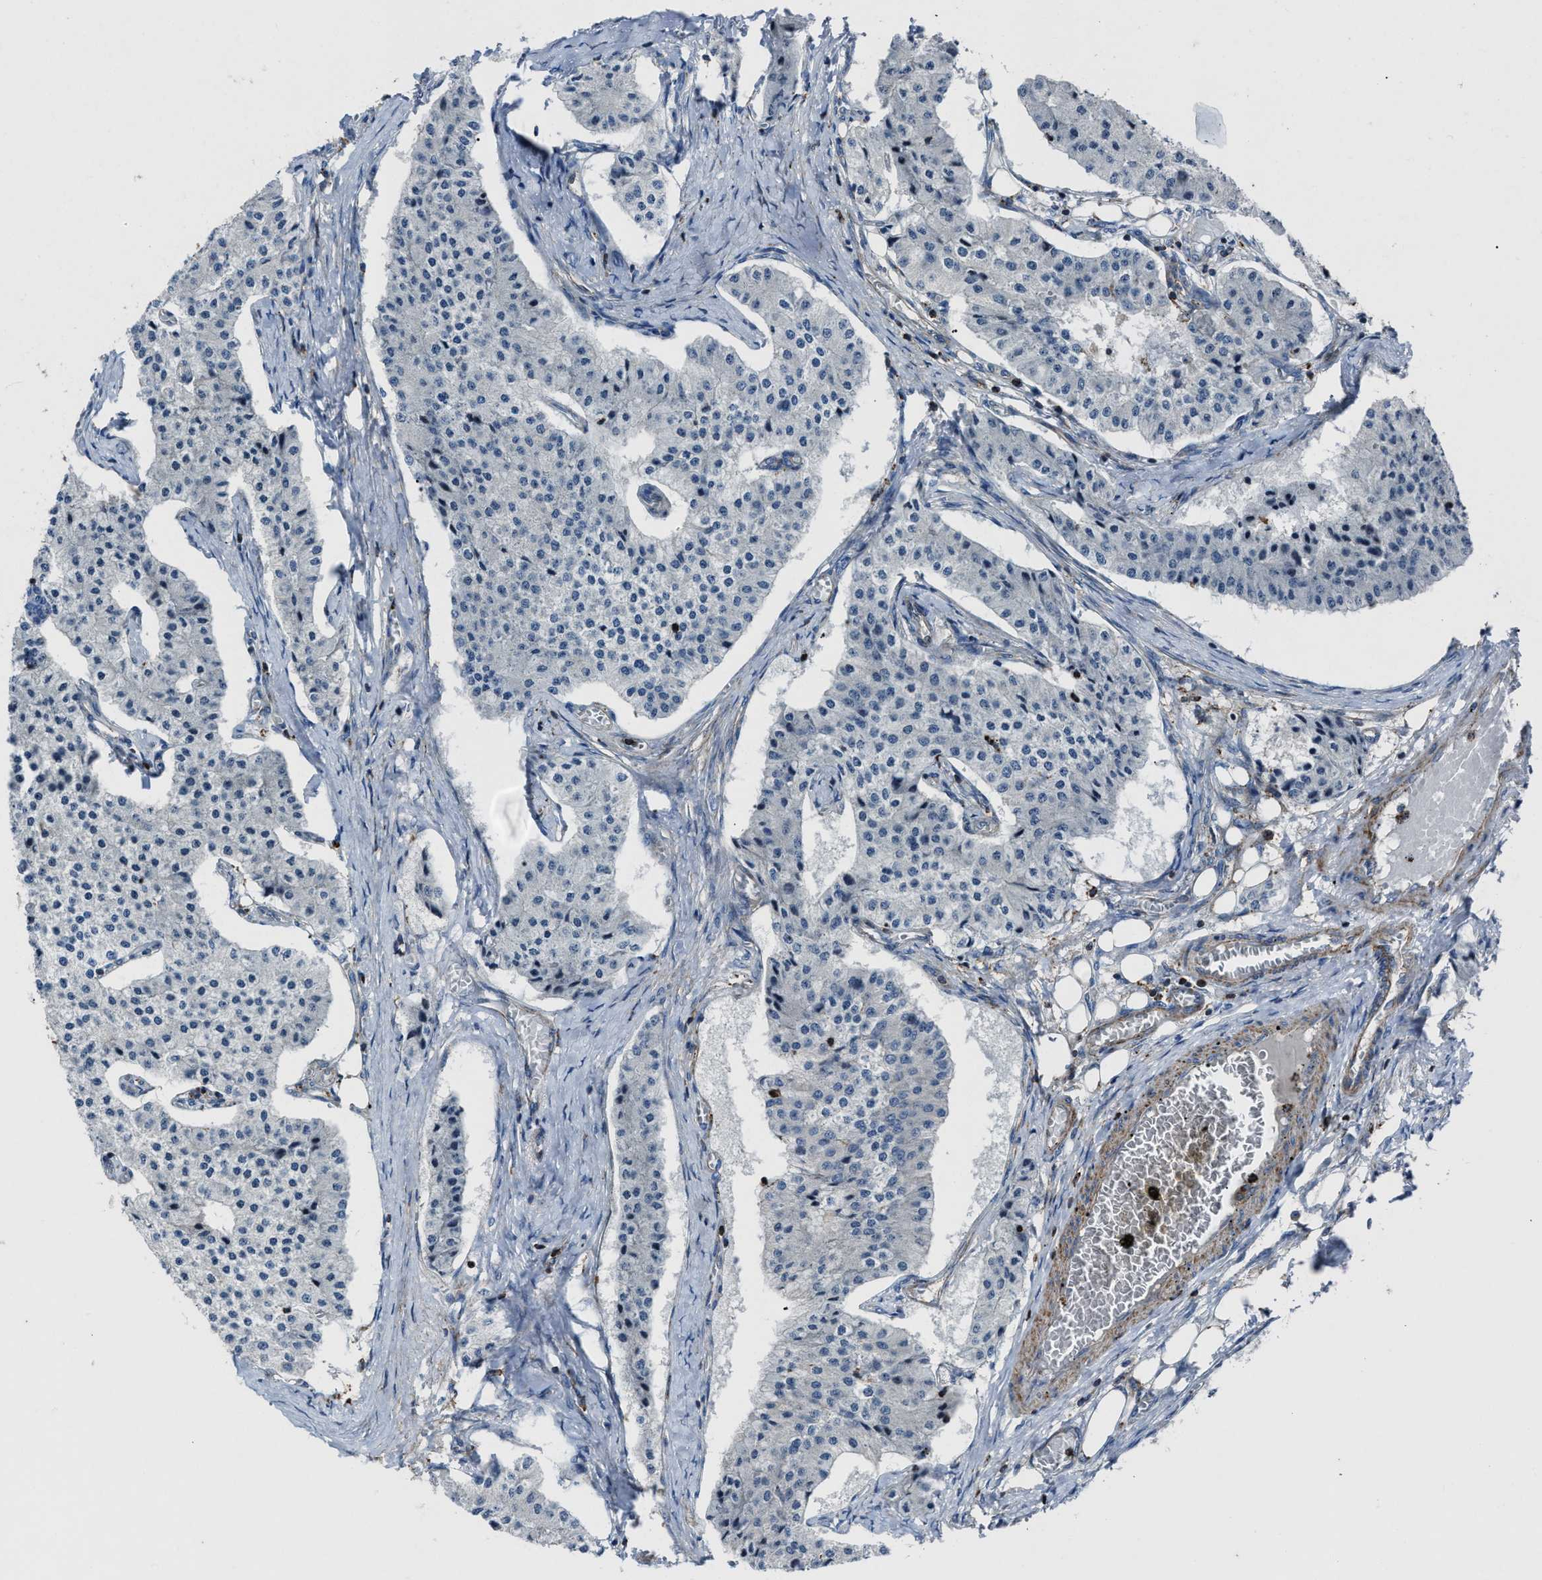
{"staining": {"intensity": "negative", "quantity": "none", "location": "none"}, "tissue": "carcinoid", "cell_type": "Tumor cells", "image_type": "cancer", "snomed": [{"axis": "morphology", "description": "Carcinoid, malignant, NOS"}, {"axis": "topography", "description": "Colon"}], "caption": "High magnification brightfield microscopy of carcinoid stained with DAB (3,3'-diaminobenzidine) (brown) and counterstained with hematoxylin (blue): tumor cells show no significant staining.", "gene": "AGPAT2", "patient": {"sex": "female", "age": 52}}